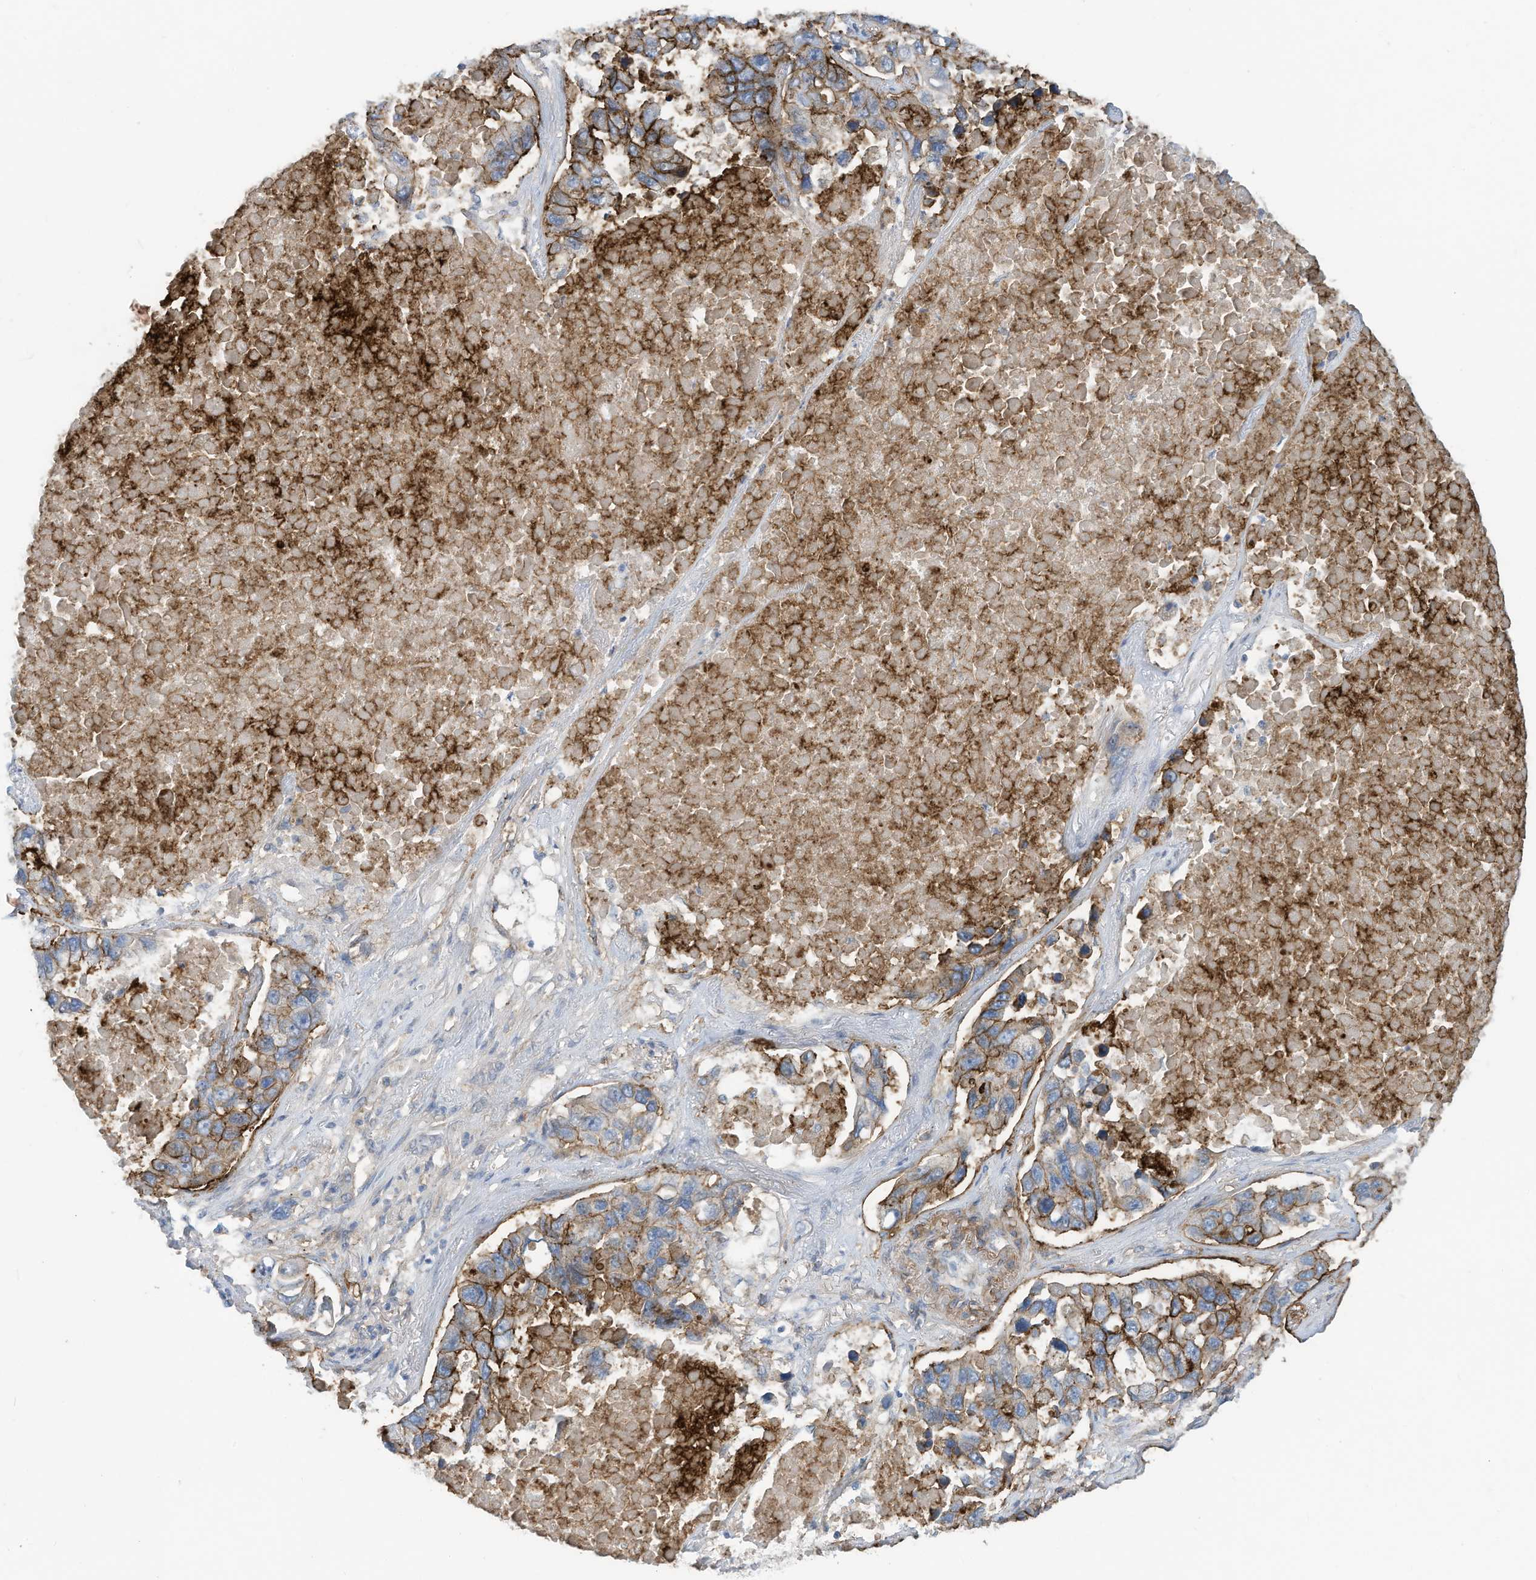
{"staining": {"intensity": "moderate", "quantity": "25%-75%", "location": "cytoplasmic/membranous"}, "tissue": "lung cancer", "cell_type": "Tumor cells", "image_type": "cancer", "snomed": [{"axis": "morphology", "description": "Adenocarcinoma, NOS"}, {"axis": "topography", "description": "Lung"}], "caption": "Protein staining displays moderate cytoplasmic/membranous positivity in about 25%-75% of tumor cells in lung cancer (adenocarcinoma).", "gene": "SLC1A5", "patient": {"sex": "male", "age": 64}}